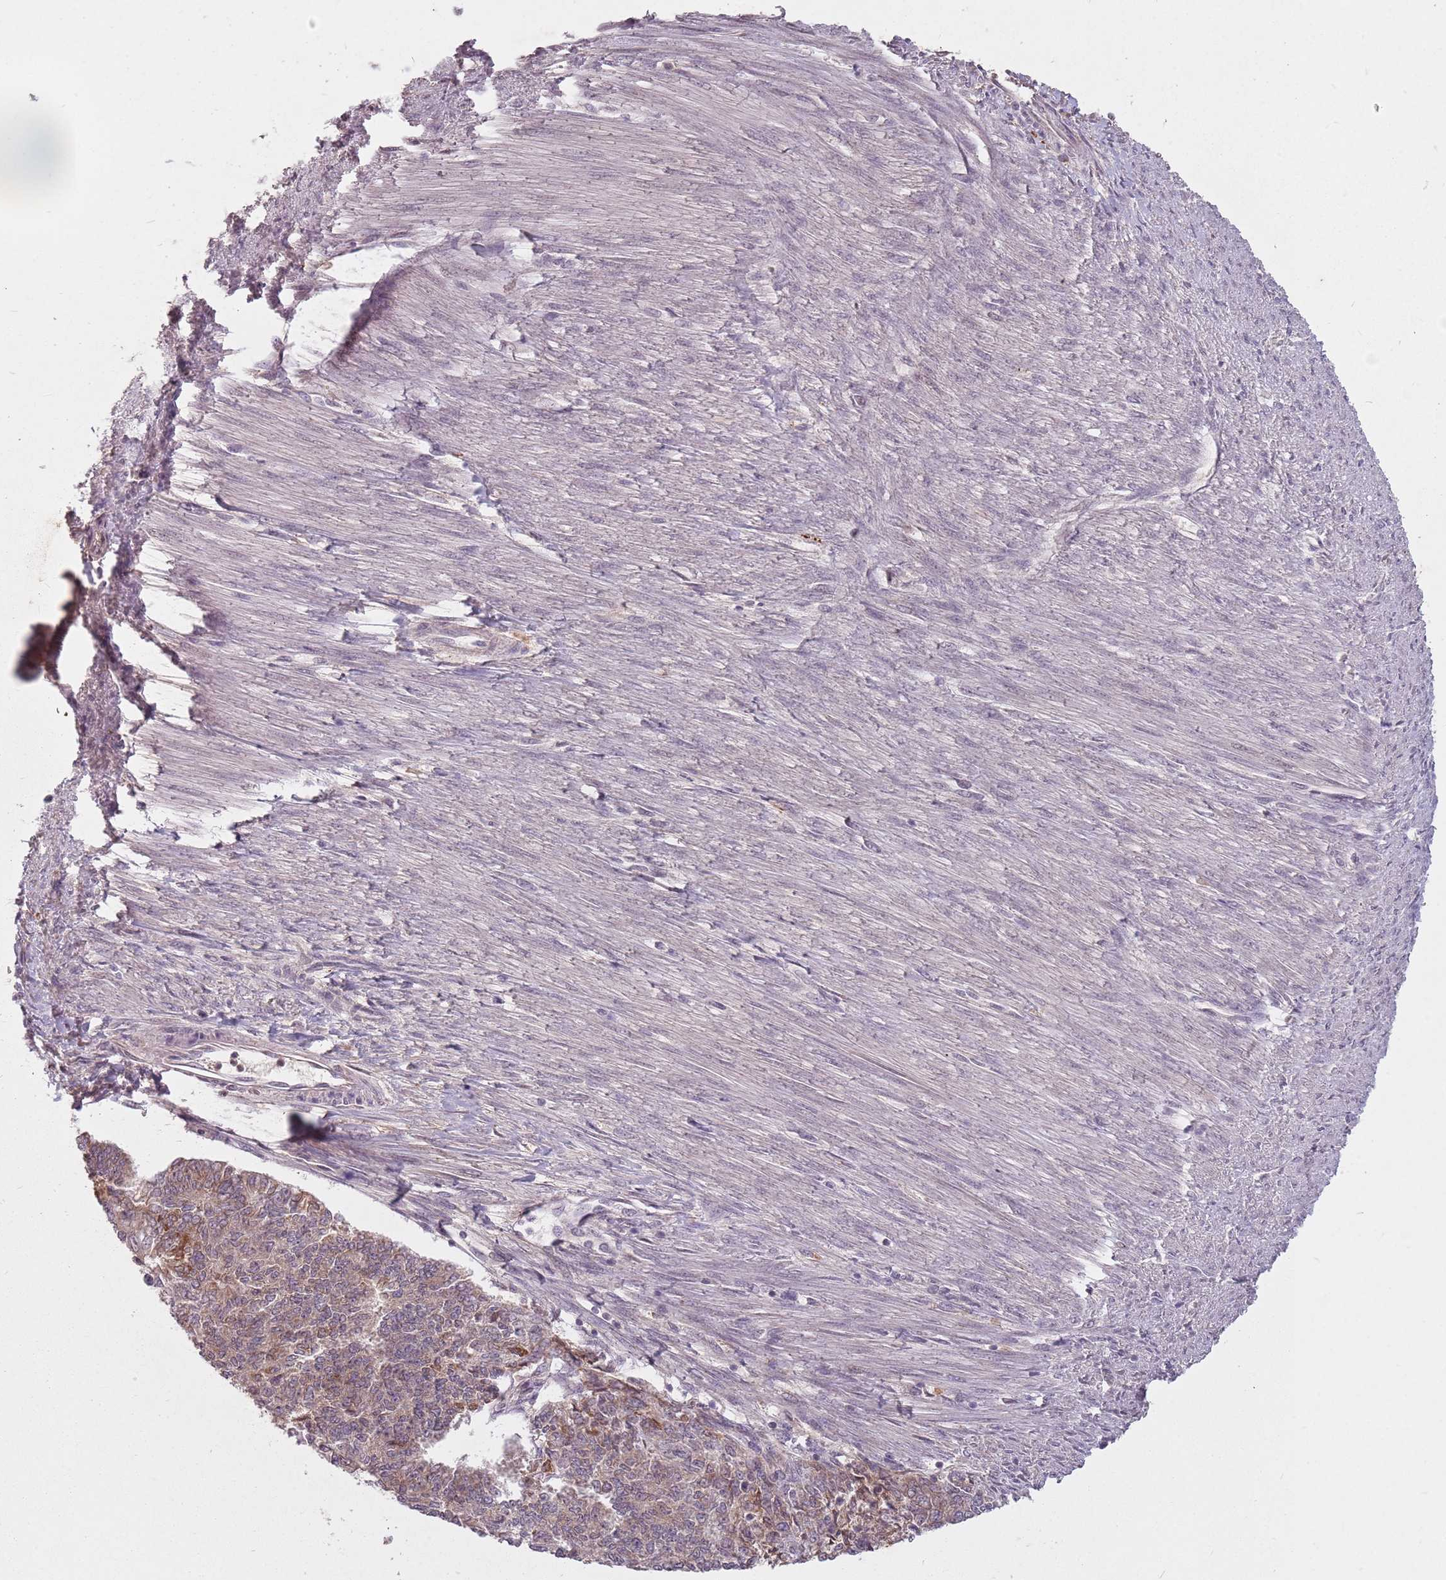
{"staining": {"intensity": "moderate", "quantity": "25%-75%", "location": "cytoplasmic/membranous"}, "tissue": "endometrial cancer", "cell_type": "Tumor cells", "image_type": "cancer", "snomed": [{"axis": "morphology", "description": "Adenocarcinoma, NOS"}, {"axis": "topography", "description": "Endometrium"}], "caption": "Tumor cells demonstrate moderate cytoplasmic/membranous expression in about 25%-75% of cells in endometrial cancer. (Stains: DAB (3,3'-diaminobenzidine) in brown, nuclei in blue, Microscopy: brightfield microscopy at high magnification).", "gene": "GPR180", "patient": {"sex": "female", "age": 32}}